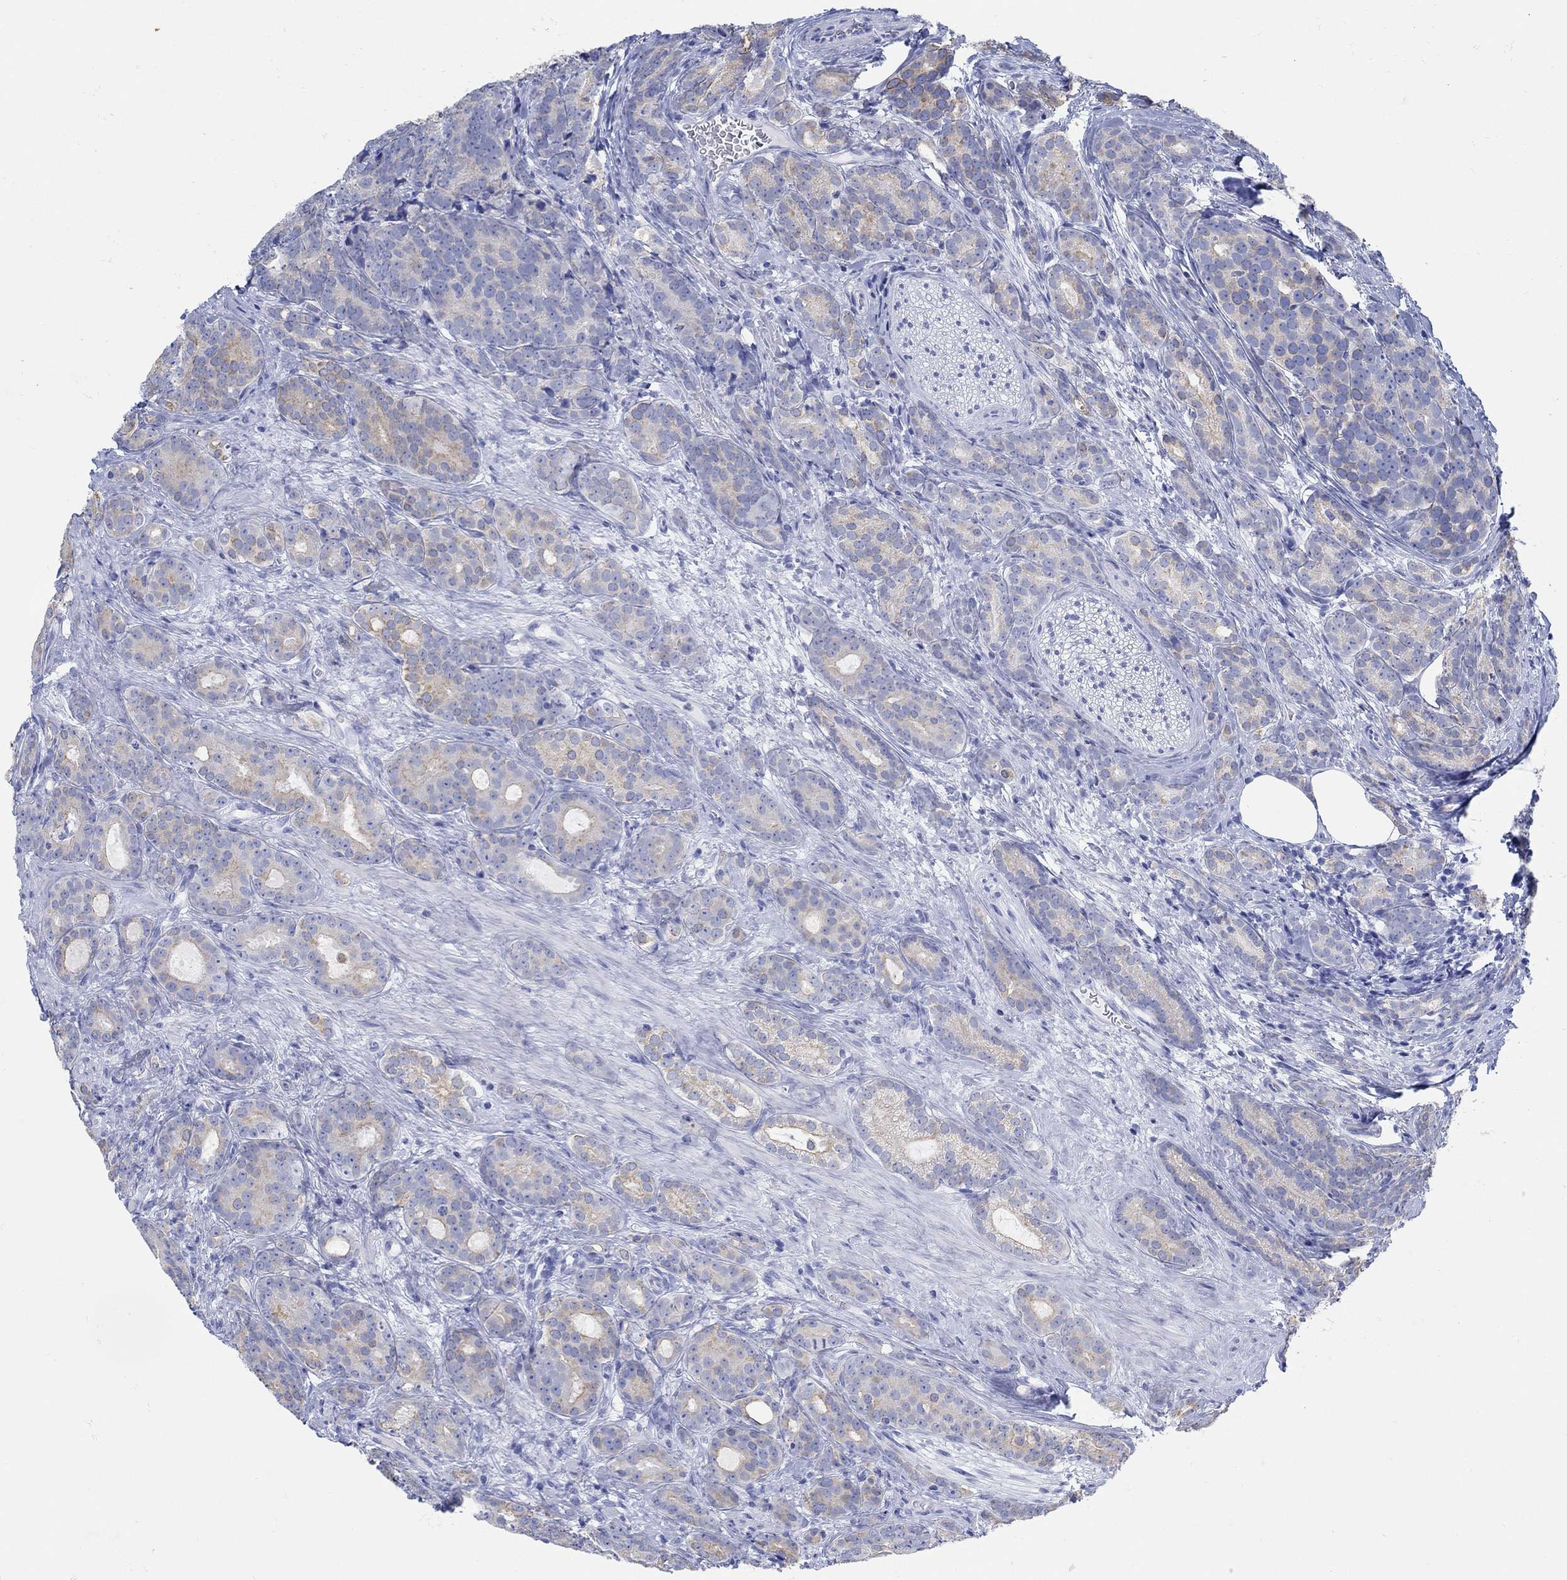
{"staining": {"intensity": "moderate", "quantity": "<25%", "location": "cytoplasmic/membranous"}, "tissue": "prostate cancer", "cell_type": "Tumor cells", "image_type": "cancer", "snomed": [{"axis": "morphology", "description": "Adenocarcinoma, NOS"}, {"axis": "topography", "description": "Prostate"}], "caption": "A histopathology image showing moderate cytoplasmic/membranous staining in approximately <25% of tumor cells in prostate cancer (adenocarcinoma), as visualized by brown immunohistochemical staining.", "gene": "AK8", "patient": {"sex": "male", "age": 71}}